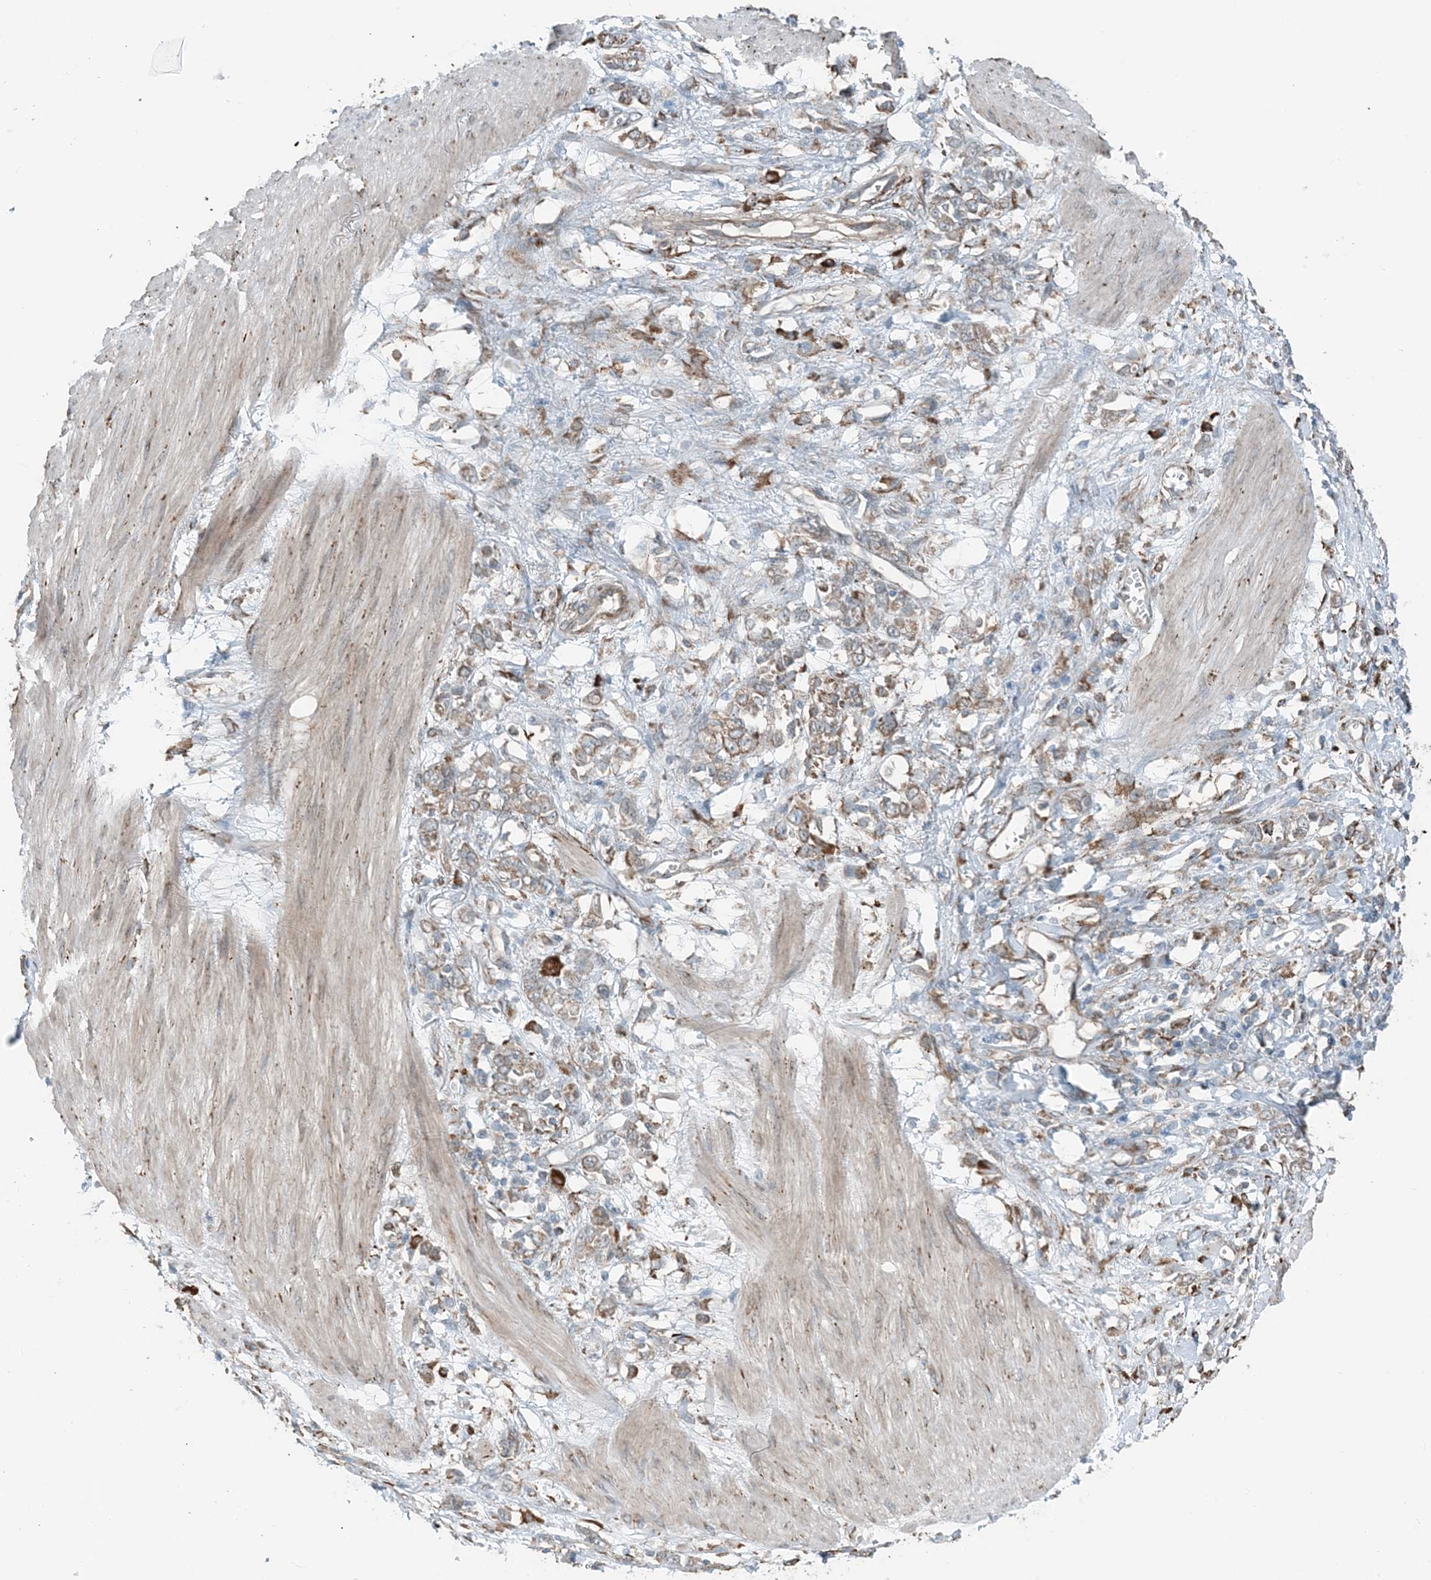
{"staining": {"intensity": "weak", "quantity": "25%-75%", "location": "cytoplasmic/membranous"}, "tissue": "stomach cancer", "cell_type": "Tumor cells", "image_type": "cancer", "snomed": [{"axis": "morphology", "description": "Adenocarcinoma, NOS"}, {"axis": "topography", "description": "Stomach"}], "caption": "Immunohistochemical staining of stomach cancer reveals weak cytoplasmic/membranous protein expression in approximately 25%-75% of tumor cells.", "gene": "CERKL", "patient": {"sex": "female", "age": 76}}